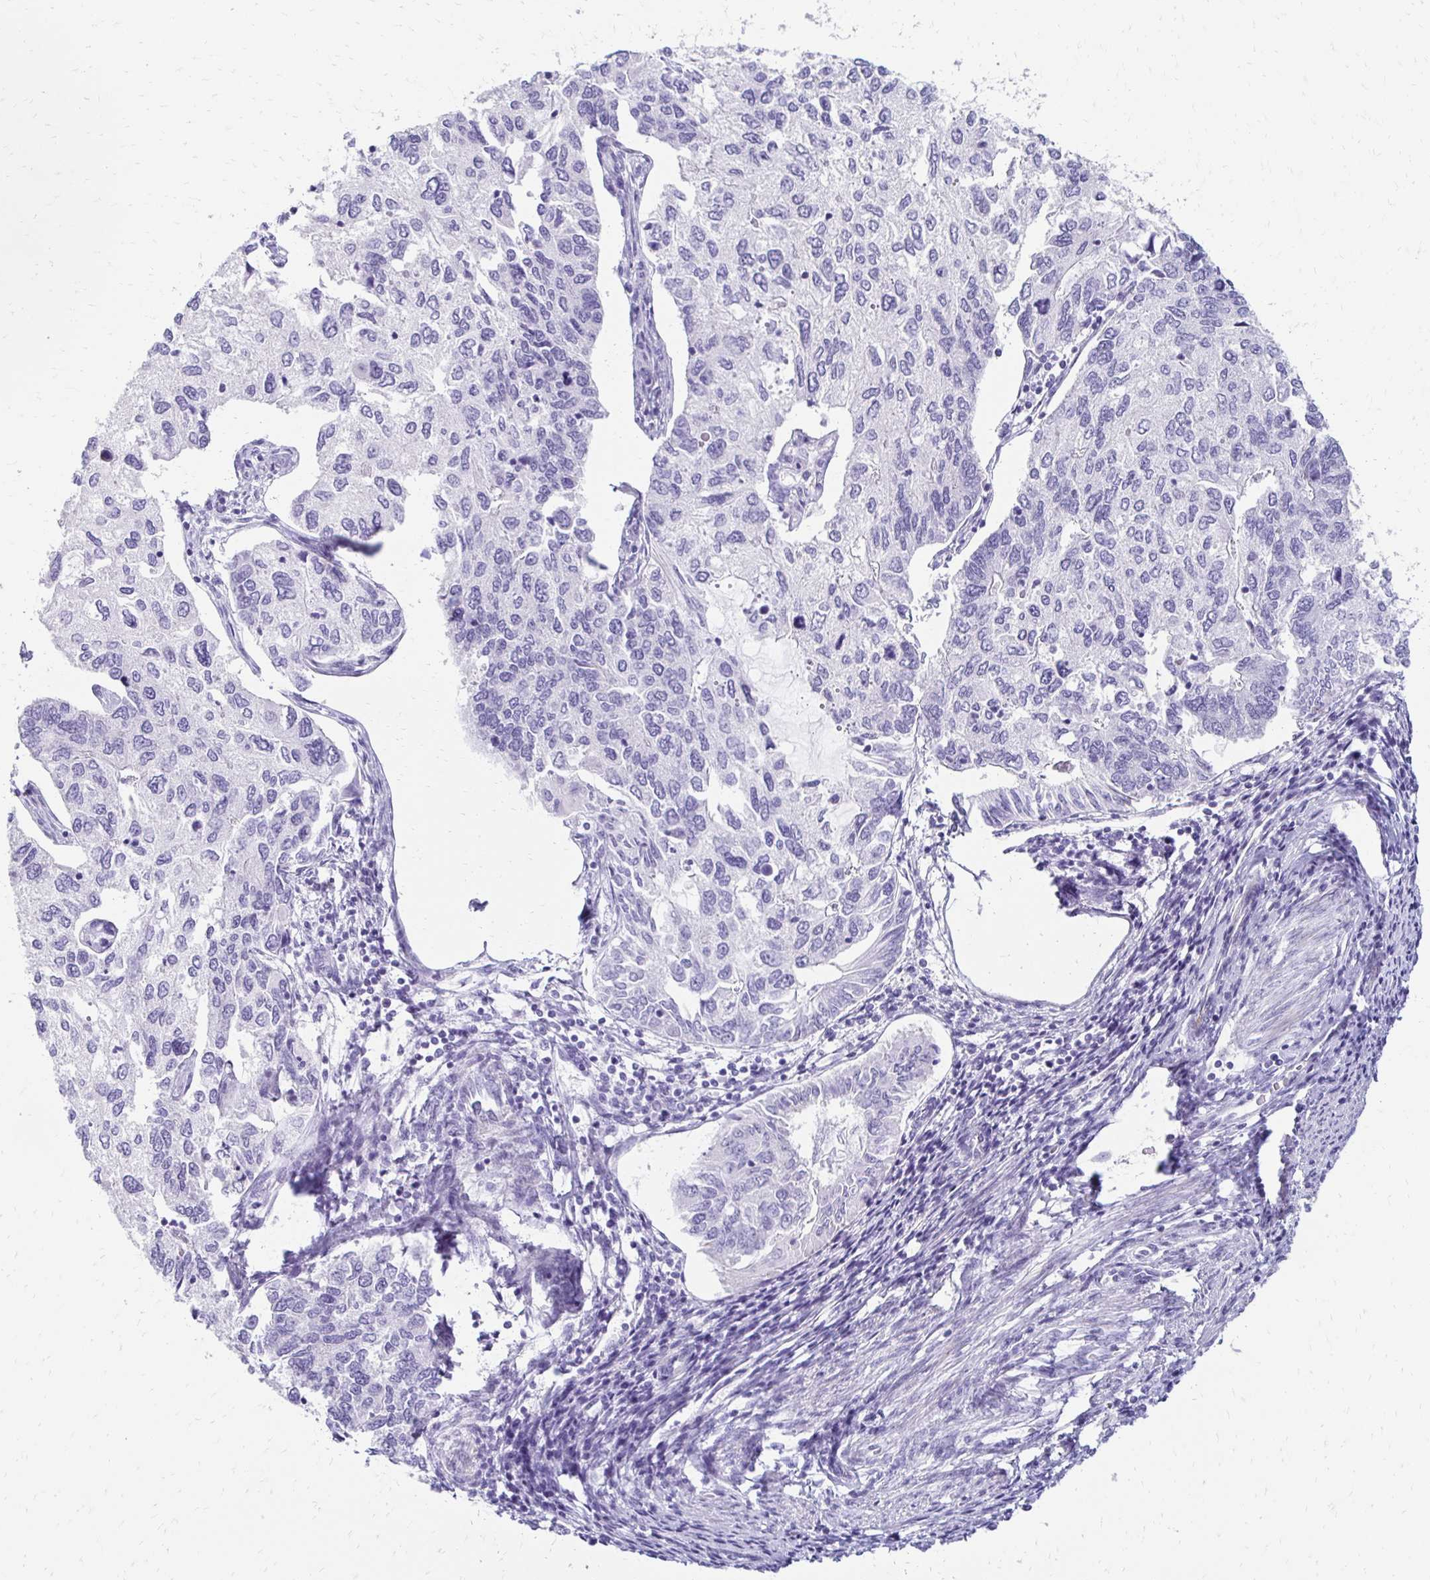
{"staining": {"intensity": "negative", "quantity": "none", "location": "none"}, "tissue": "endometrial cancer", "cell_type": "Tumor cells", "image_type": "cancer", "snomed": [{"axis": "morphology", "description": "Carcinoma, NOS"}, {"axis": "topography", "description": "Uterus"}], "caption": "A high-resolution histopathology image shows immunohistochemistry (IHC) staining of carcinoma (endometrial), which reveals no significant positivity in tumor cells.", "gene": "TMEM54", "patient": {"sex": "female", "age": 76}}